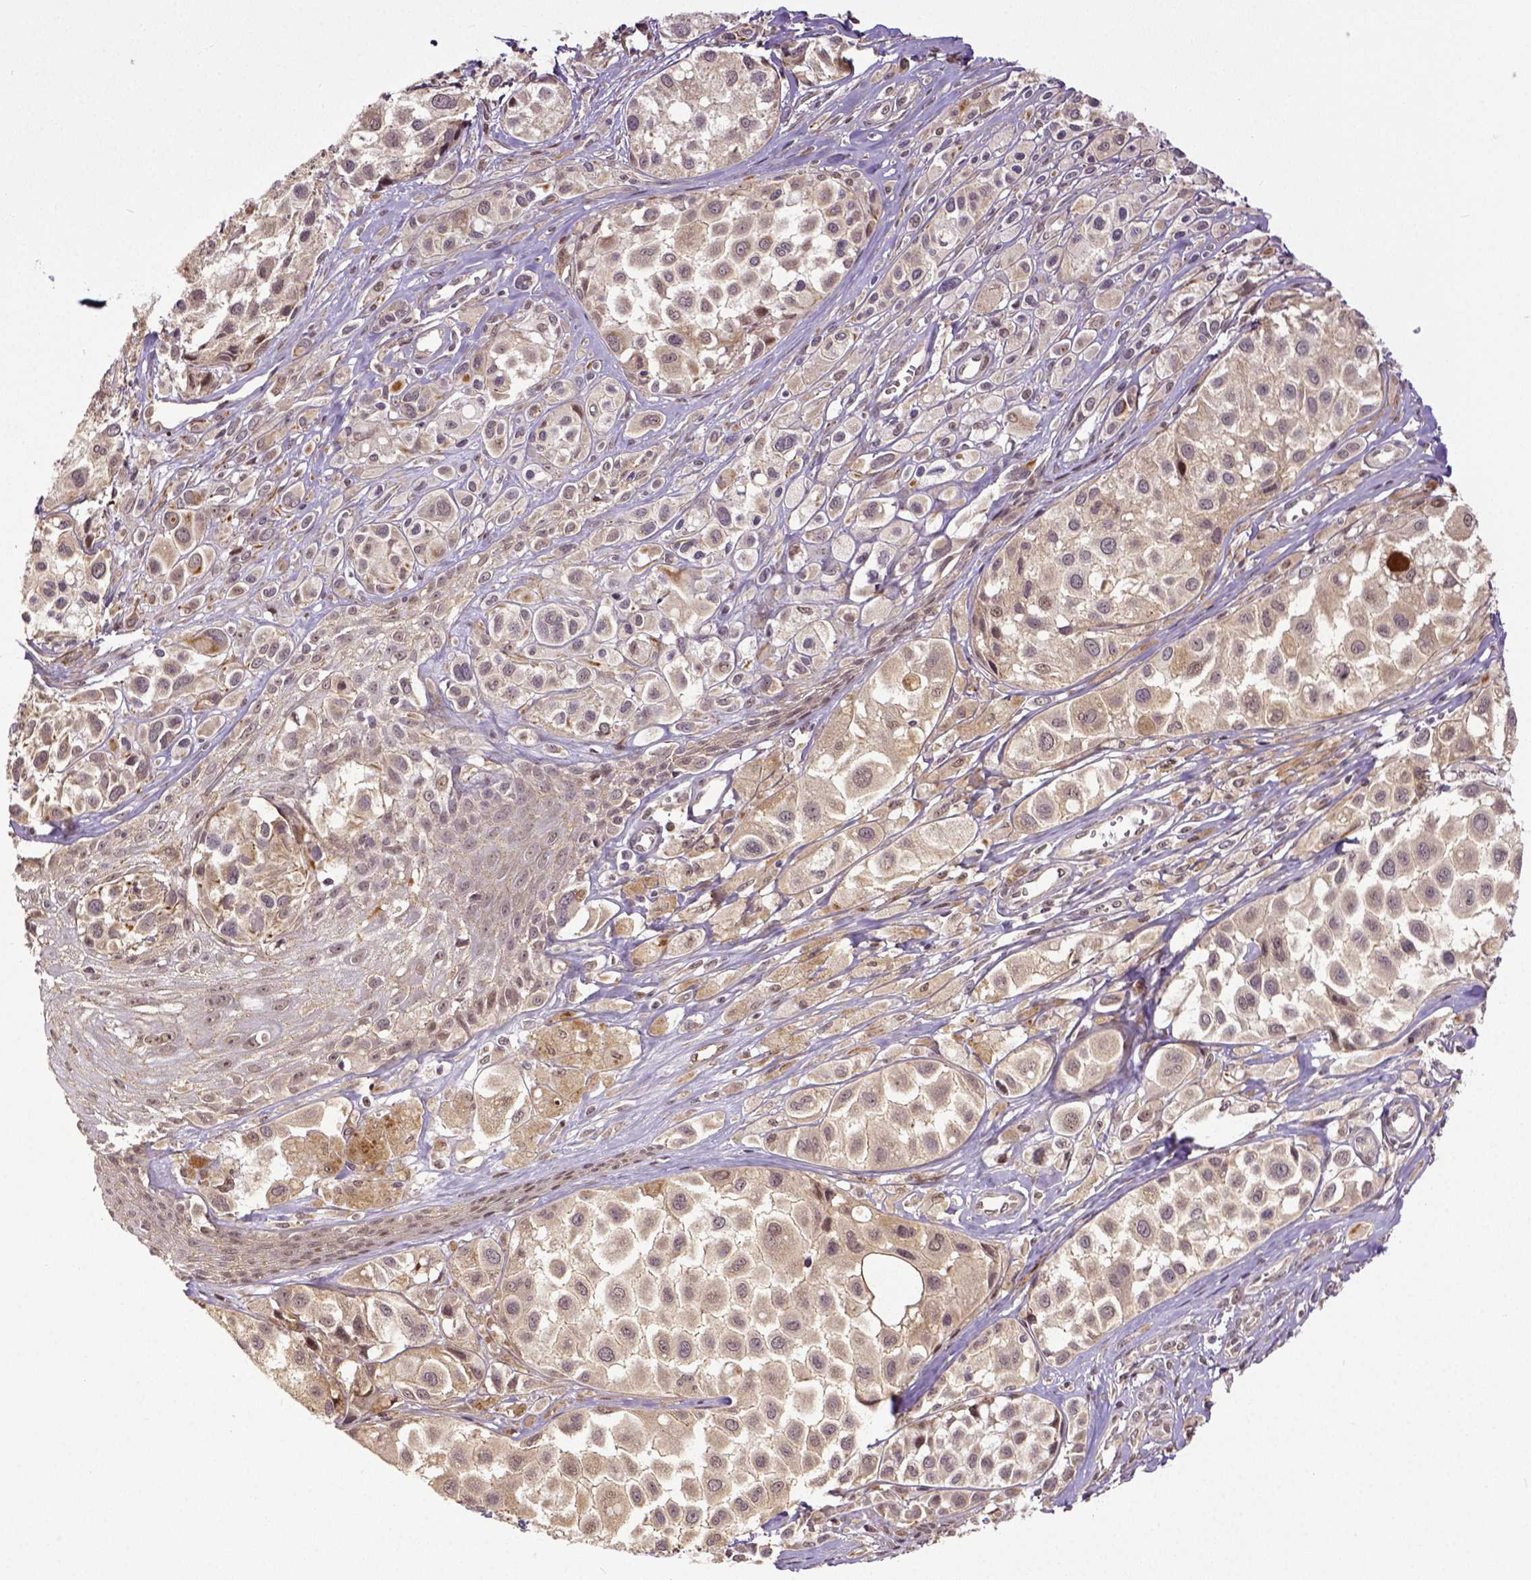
{"staining": {"intensity": "weak", "quantity": "25%-75%", "location": "cytoplasmic/membranous"}, "tissue": "melanoma", "cell_type": "Tumor cells", "image_type": "cancer", "snomed": [{"axis": "morphology", "description": "Malignant melanoma, NOS"}, {"axis": "topography", "description": "Skin"}], "caption": "Weak cytoplasmic/membranous protein staining is present in approximately 25%-75% of tumor cells in malignant melanoma. Nuclei are stained in blue.", "gene": "DICER1", "patient": {"sex": "male", "age": 77}}